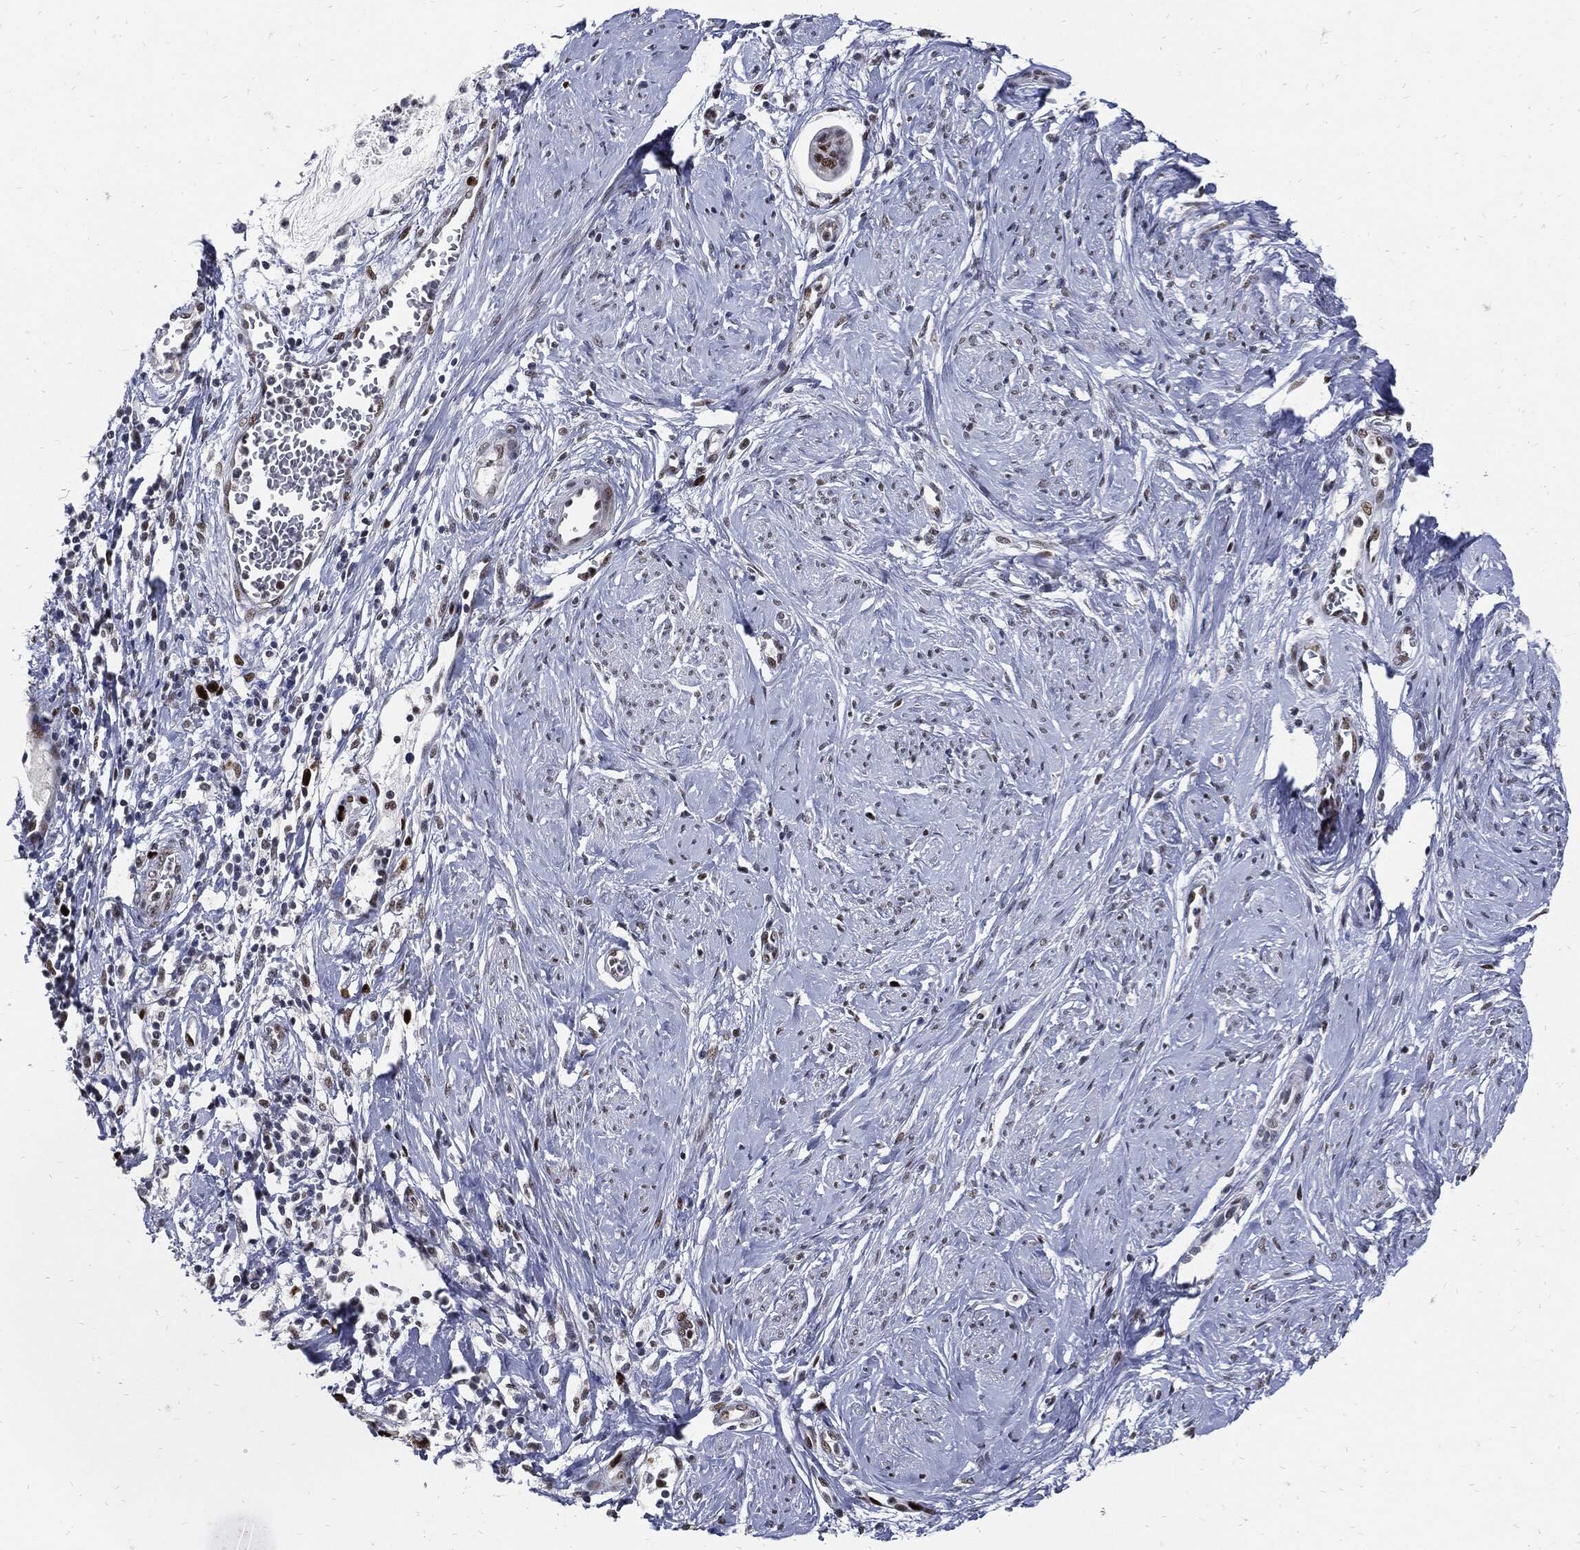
{"staining": {"intensity": "strong", "quantity": "<25%", "location": "nuclear"}, "tissue": "cervical cancer", "cell_type": "Tumor cells", "image_type": "cancer", "snomed": [{"axis": "morphology", "description": "Adenocarcinoma, NOS"}, {"axis": "topography", "description": "Cervix"}], "caption": "Immunohistochemical staining of human cervical cancer shows strong nuclear protein positivity in about <25% of tumor cells. The staining was performed using DAB (3,3'-diaminobenzidine) to visualize the protein expression in brown, while the nuclei were stained in blue with hematoxylin (Magnification: 20x).", "gene": "NBN", "patient": {"sex": "female", "age": 44}}